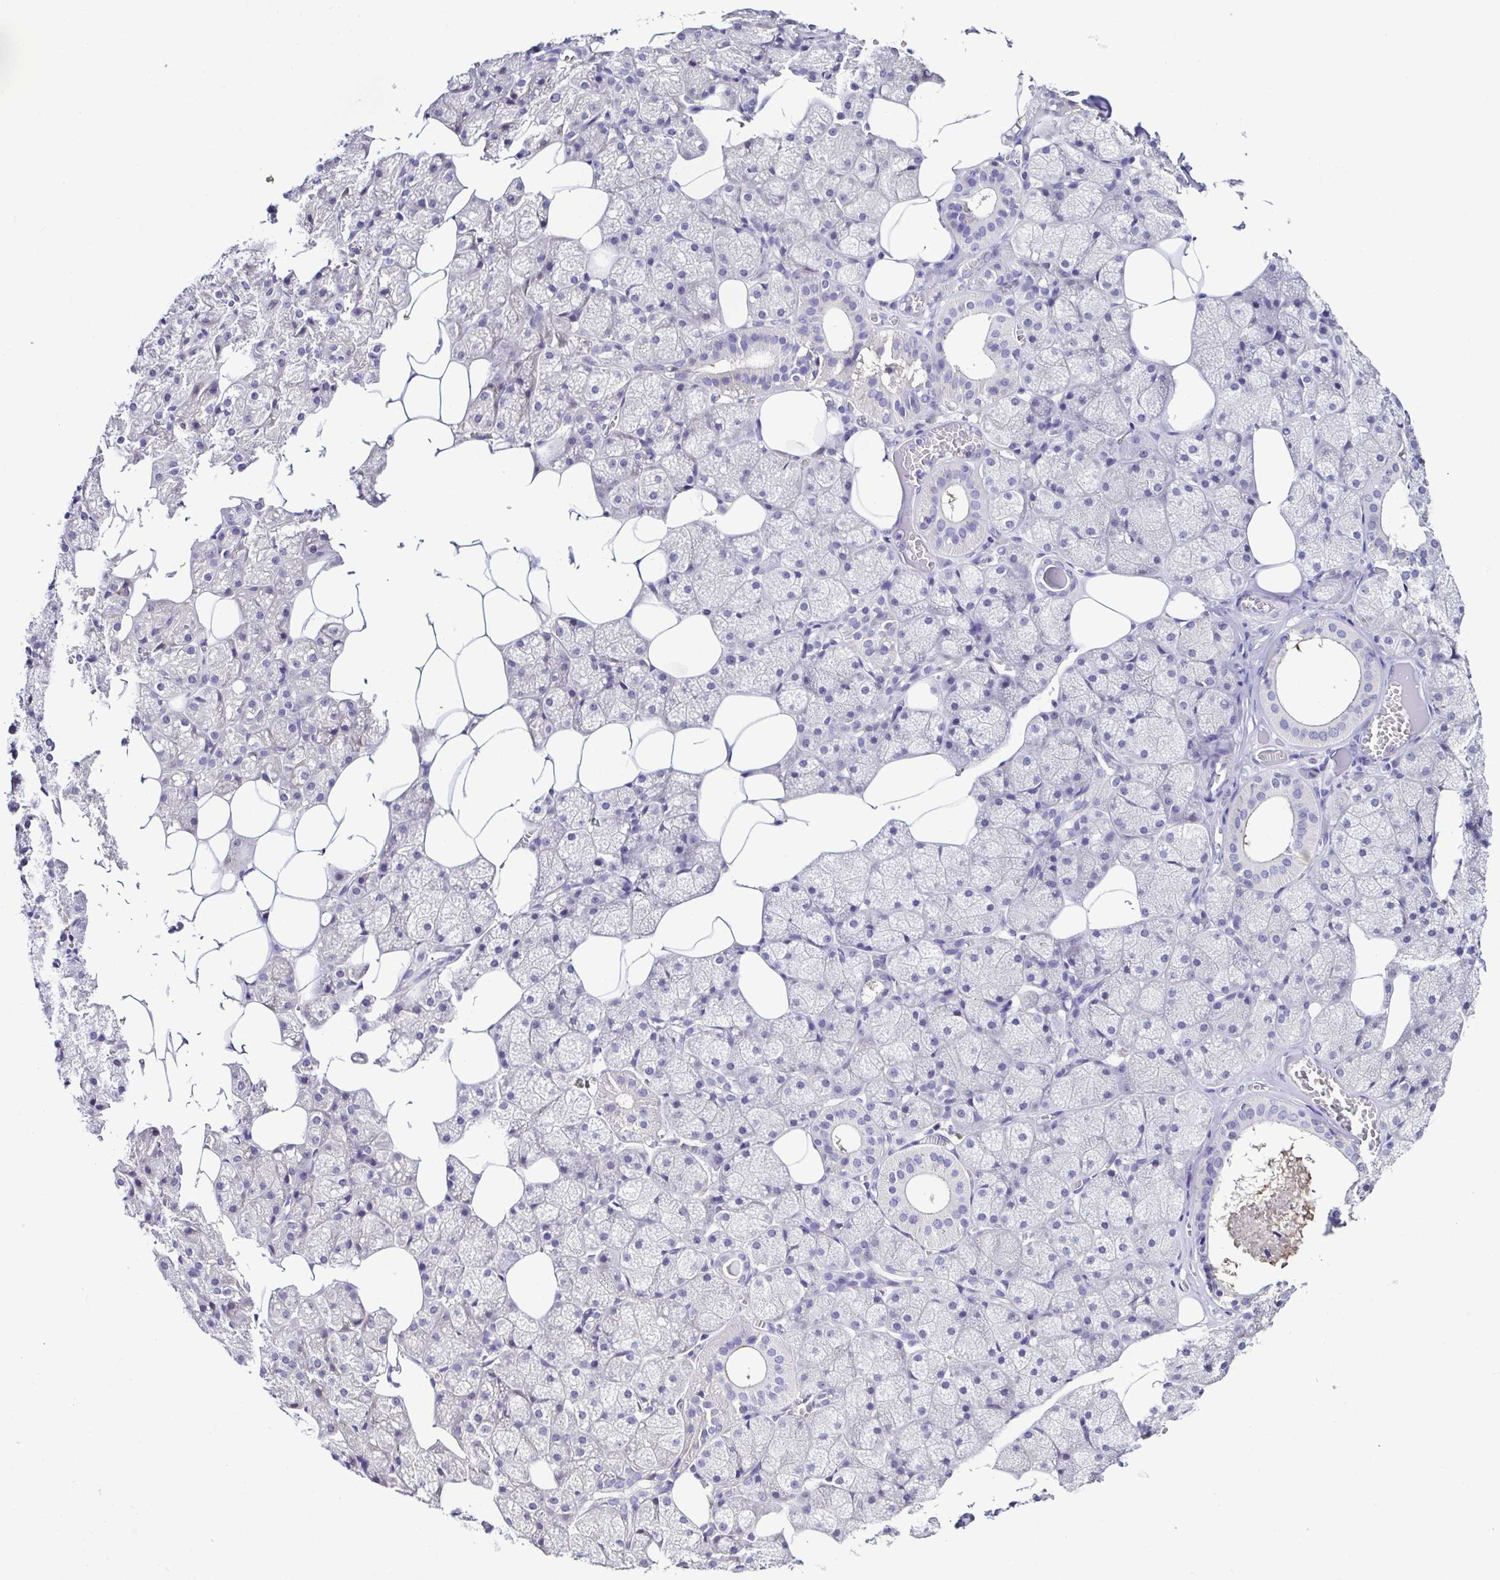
{"staining": {"intensity": "negative", "quantity": "none", "location": "none"}, "tissue": "salivary gland", "cell_type": "Glandular cells", "image_type": "normal", "snomed": [{"axis": "morphology", "description": "Normal tissue, NOS"}, {"axis": "topography", "description": "Salivary gland"}, {"axis": "topography", "description": "Peripheral nerve tissue"}], "caption": "IHC of benign salivary gland shows no expression in glandular cells.", "gene": "TNNT2", "patient": {"sex": "male", "age": 38}}